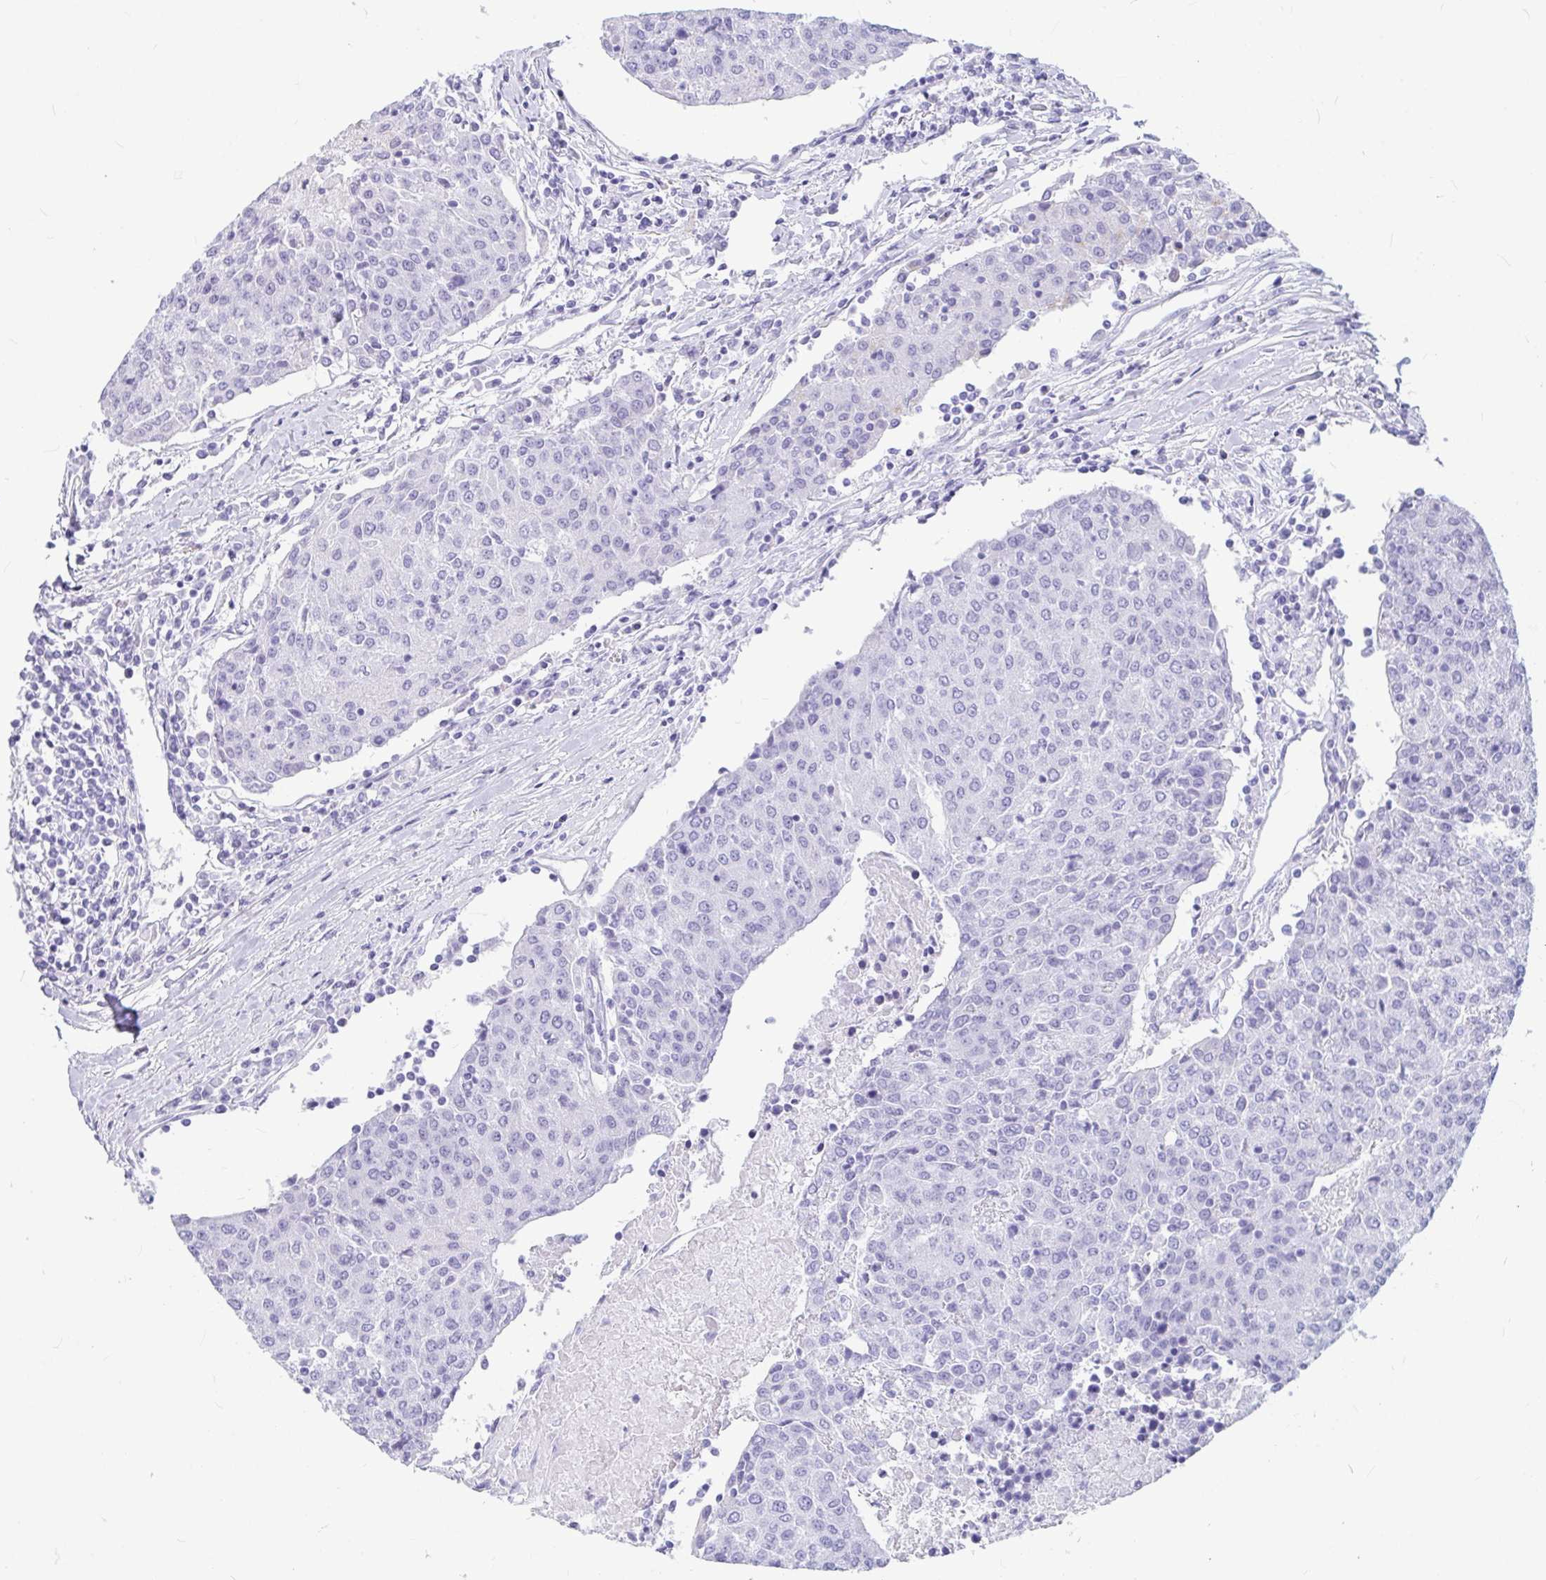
{"staining": {"intensity": "negative", "quantity": "none", "location": "none"}, "tissue": "urothelial cancer", "cell_type": "Tumor cells", "image_type": "cancer", "snomed": [{"axis": "morphology", "description": "Urothelial carcinoma, High grade"}, {"axis": "topography", "description": "Urinary bladder"}], "caption": "The immunohistochemistry histopathology image has no significant staining in tumor cells of high-grade urothelial carcinoma tissue.", "gene": "OR5J2", "patient": {"sex": "female", "age": 85}}